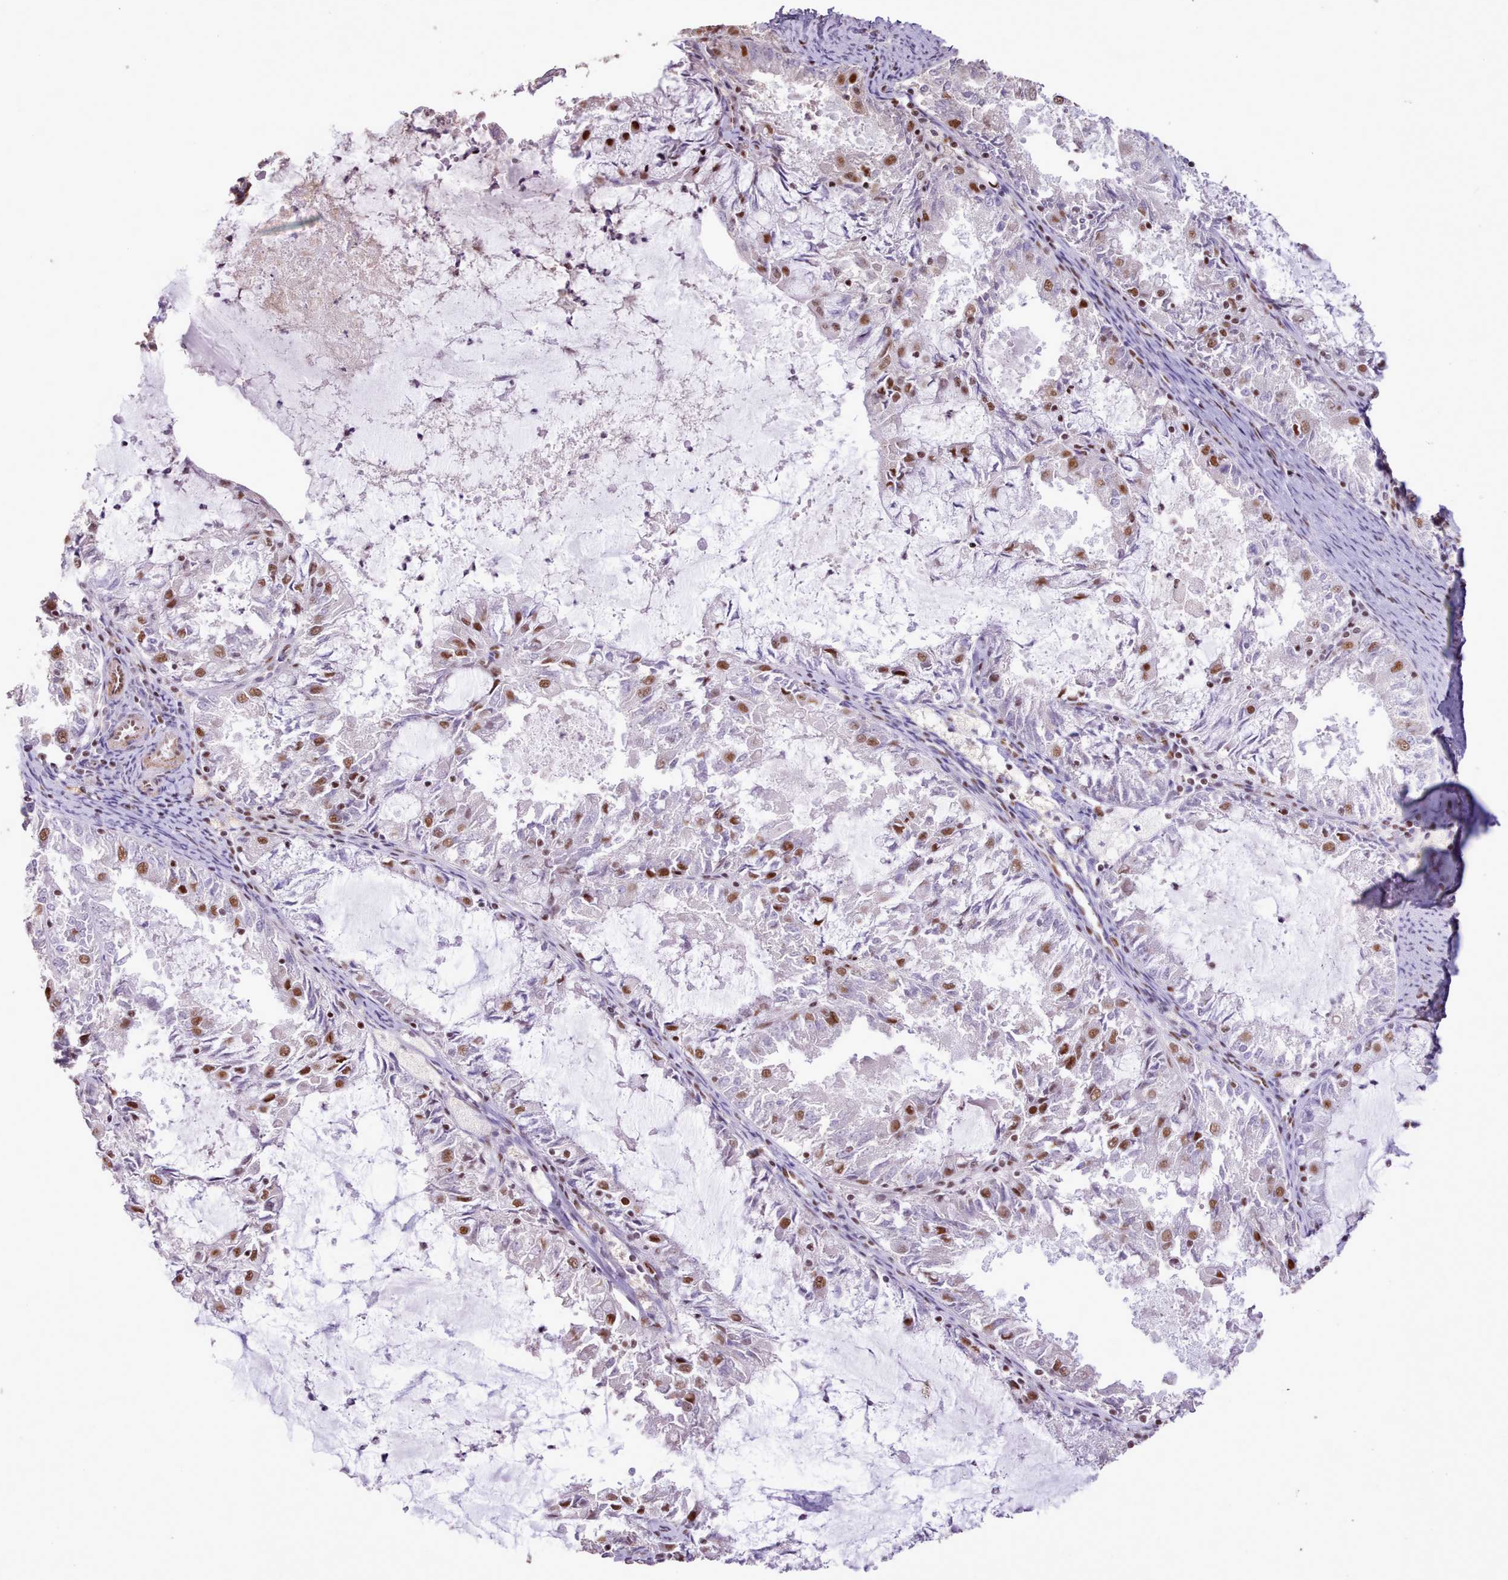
{"staining": {"intensity": "strong", "quantity": "<25%", "location": "nuclear"}, "tissue": "endometrial cancer", "cell_type": "Tumor cells", "image_type": "cancer", "snomed": [{"axis": "morphology", "description": "Adenocarcinoma, NOS"}, {"axis": "topography", "description": "Endometrium"}], "caption": "IHC of human endometrial cancer demonstrates medium levels of strong nuclear expression in about <25% of tumor cells.", "gene": "TAF15", "patient": {"sex": "female", "age": 57}}